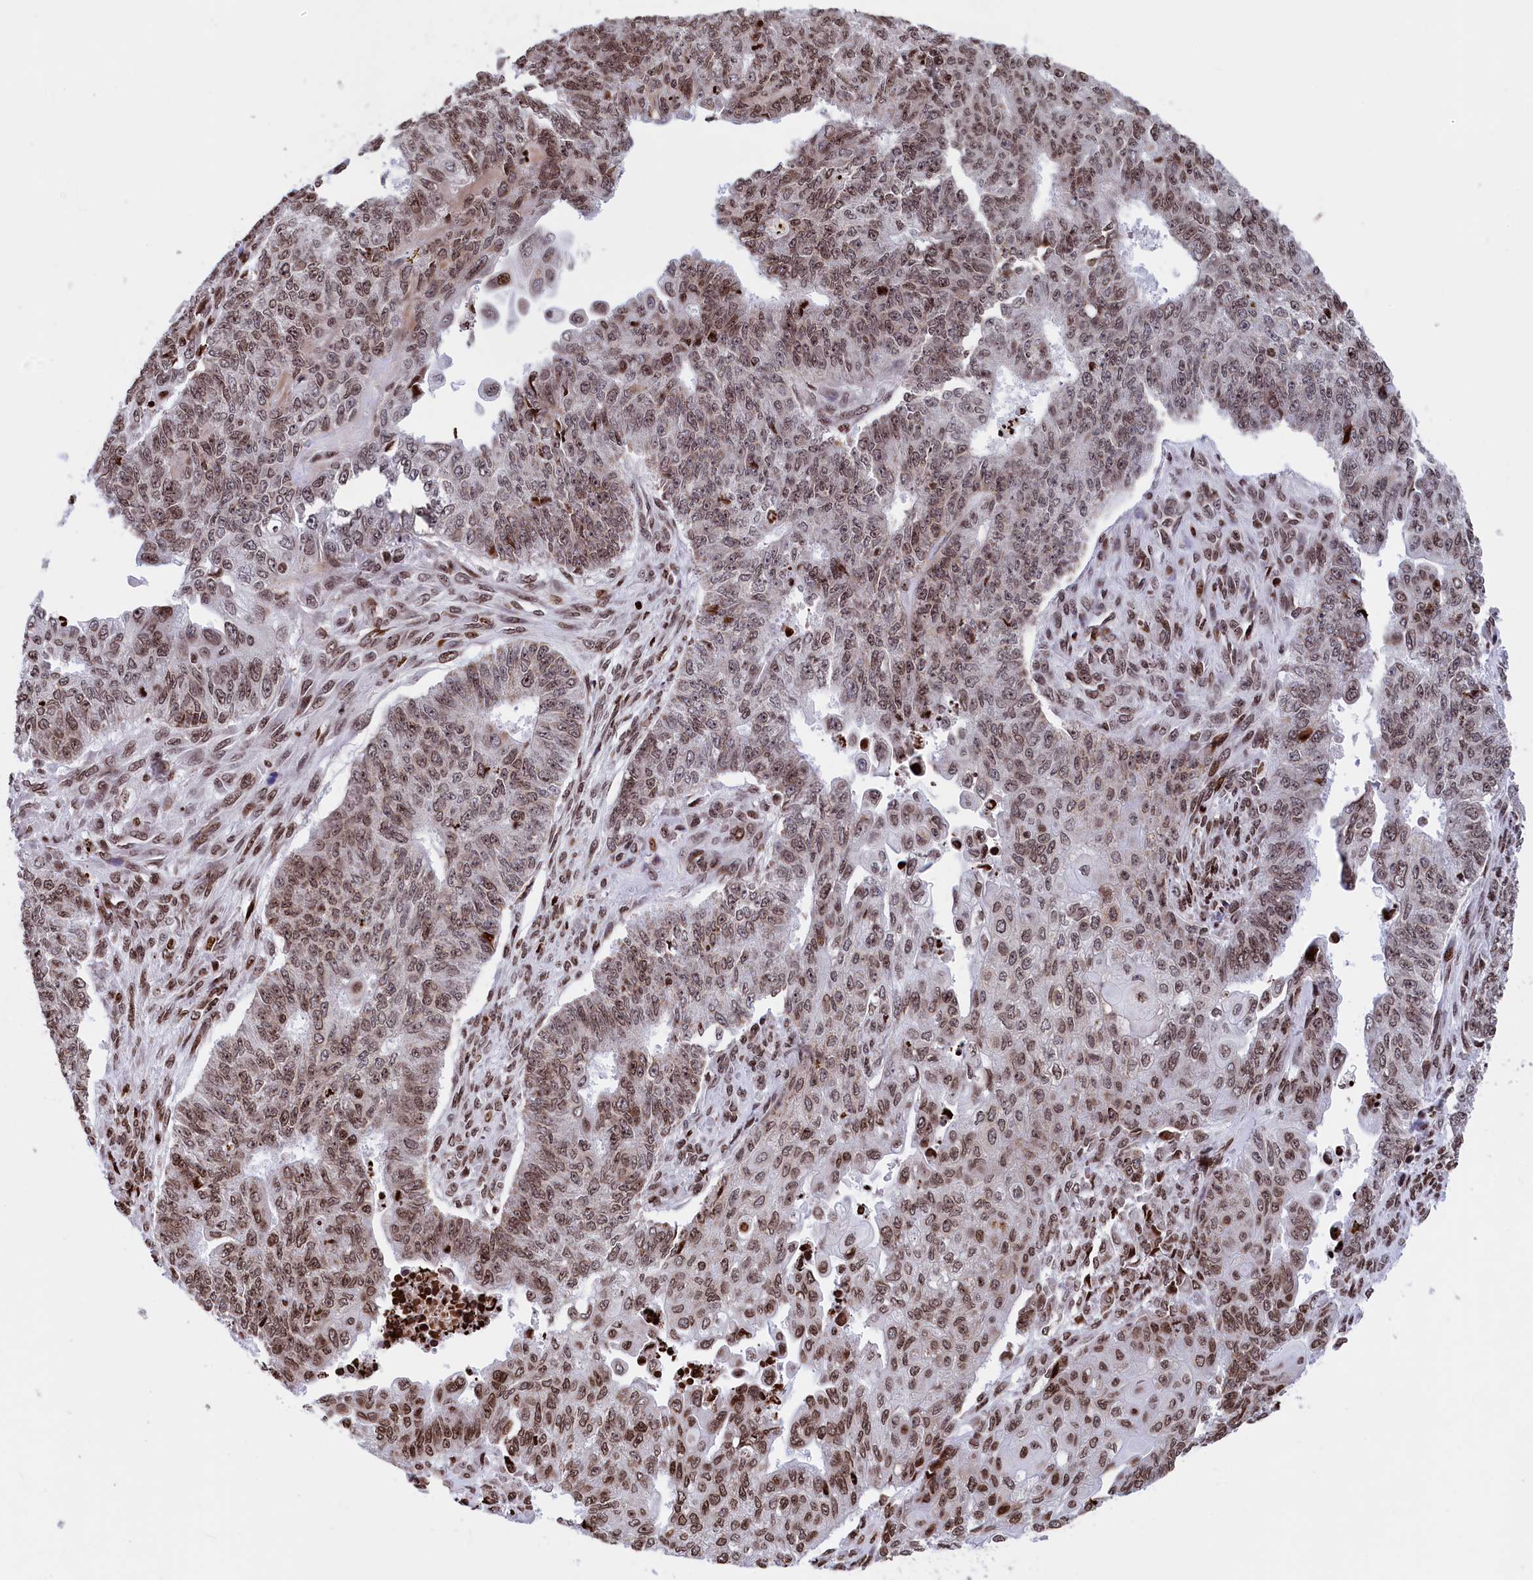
{"staining": {"intensity": "moderate", "quantity": ">75%", "location": "nuclear"}, "tissue": "endometrial cancer", "cell_type": "Tumor cells", "image_type": "cancer", "snomed": [{"axis": "morphology", "description": "Adenocarcinoma, NOS"}, {"axis": "topography", "description": "Endometrium"}], "caption": "Endometrial cancer stained for a protein (brown) exhibits moderate nuclear positive positivity in approximately >75% of tumor cells.", "gene": "TIMM29", "patient": {"sex": "female", "age": 32}}